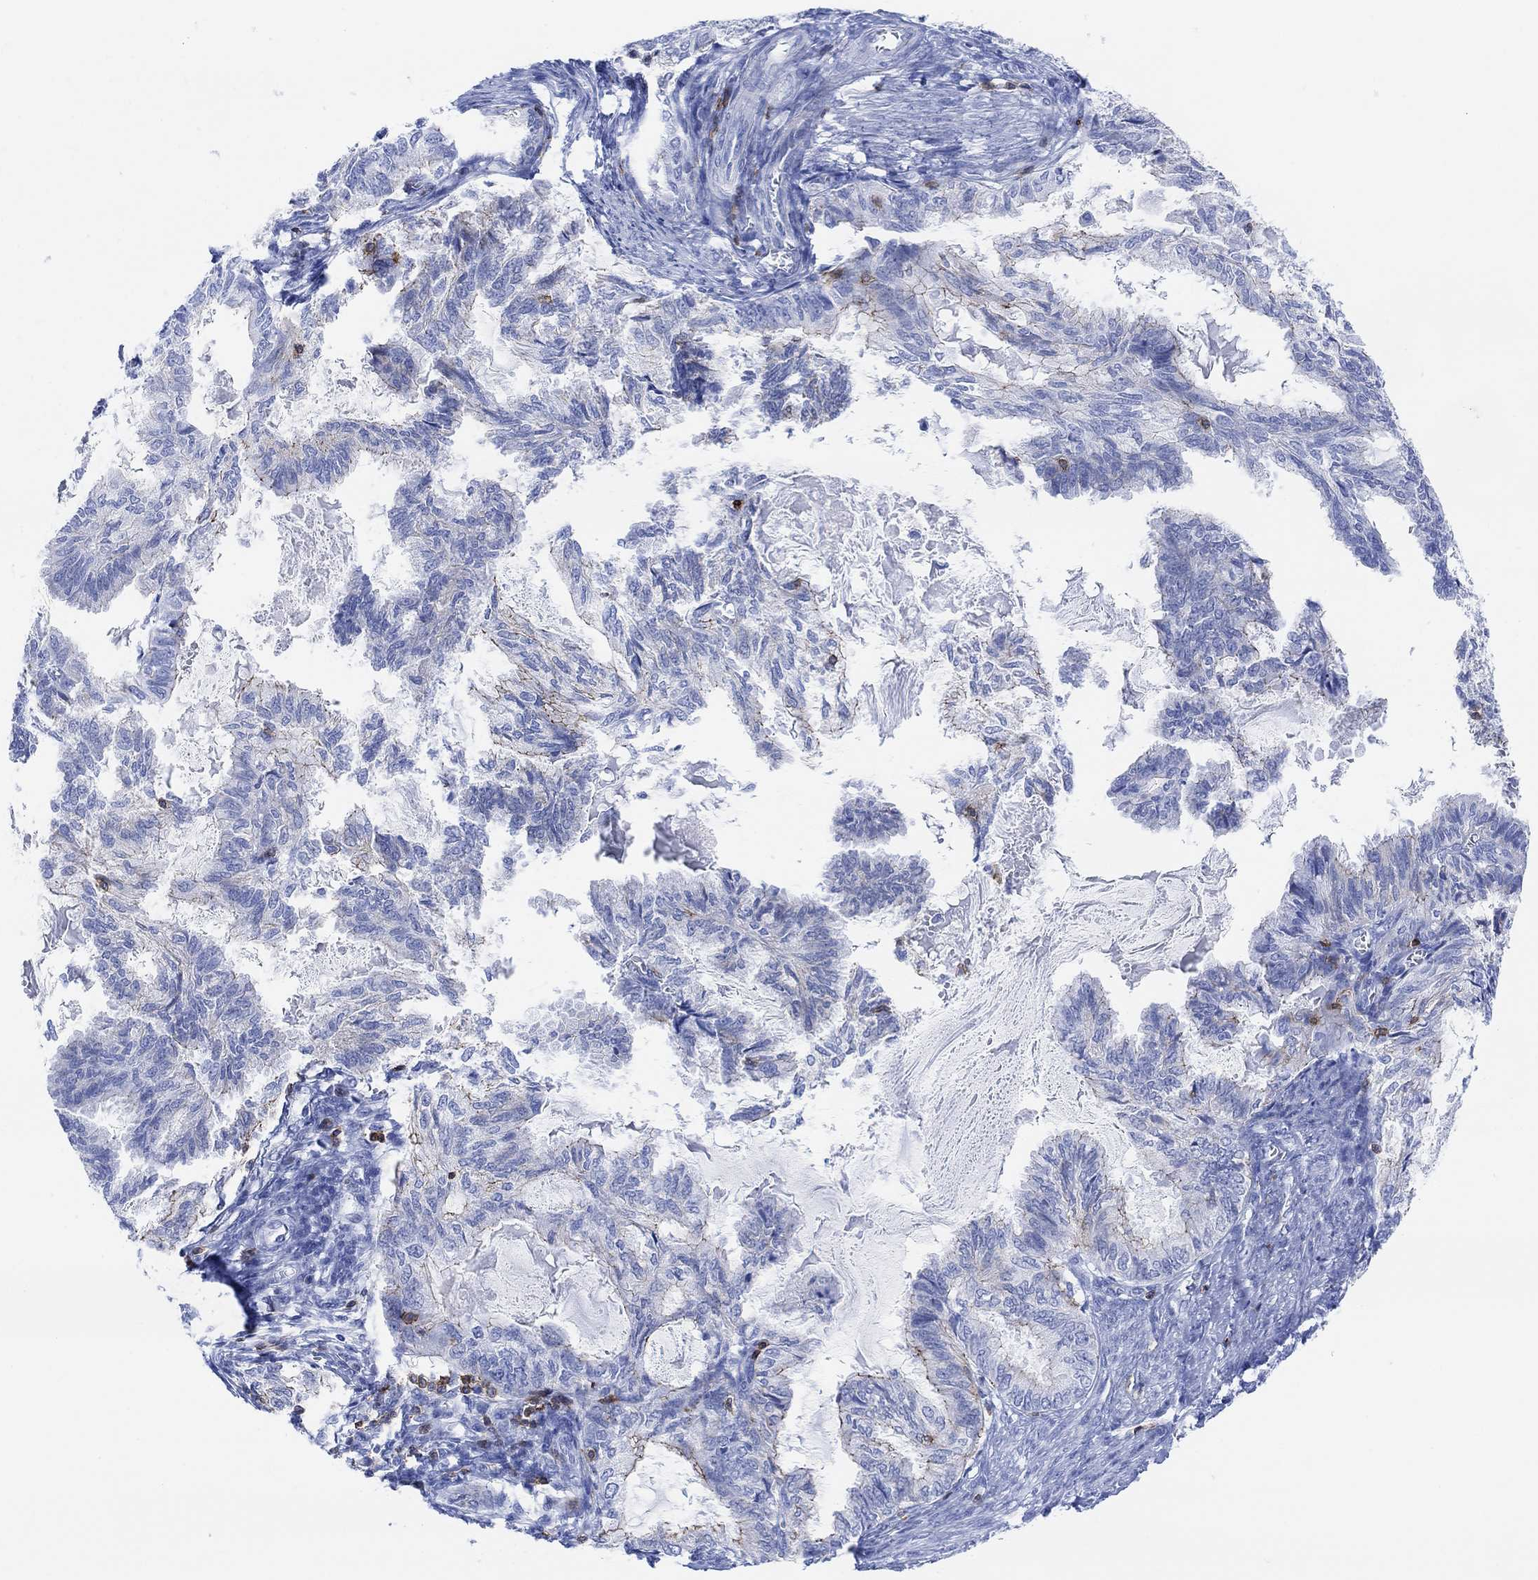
{"staining": {"intensity": "strong", "quantity": "<25%", "location": "cytoplasmic/membranous"}, "tissue": "endometrial cancer", "cell_type": "Tumor cells", "image_type": "cancer", "snomed": [{"axis": "morphology", "description": "Adenocarcinoma, NOS"}, {"axis": "topography", "description": "Endometrium"}], "caption": "Protein analysis of endometrial adenocarcinoma tissue shows strong cytoplasmic/membranous staining in about <25% of tumor cells.", "gene": "GPR65", "patient": {"sex": "female", "age": 86}}